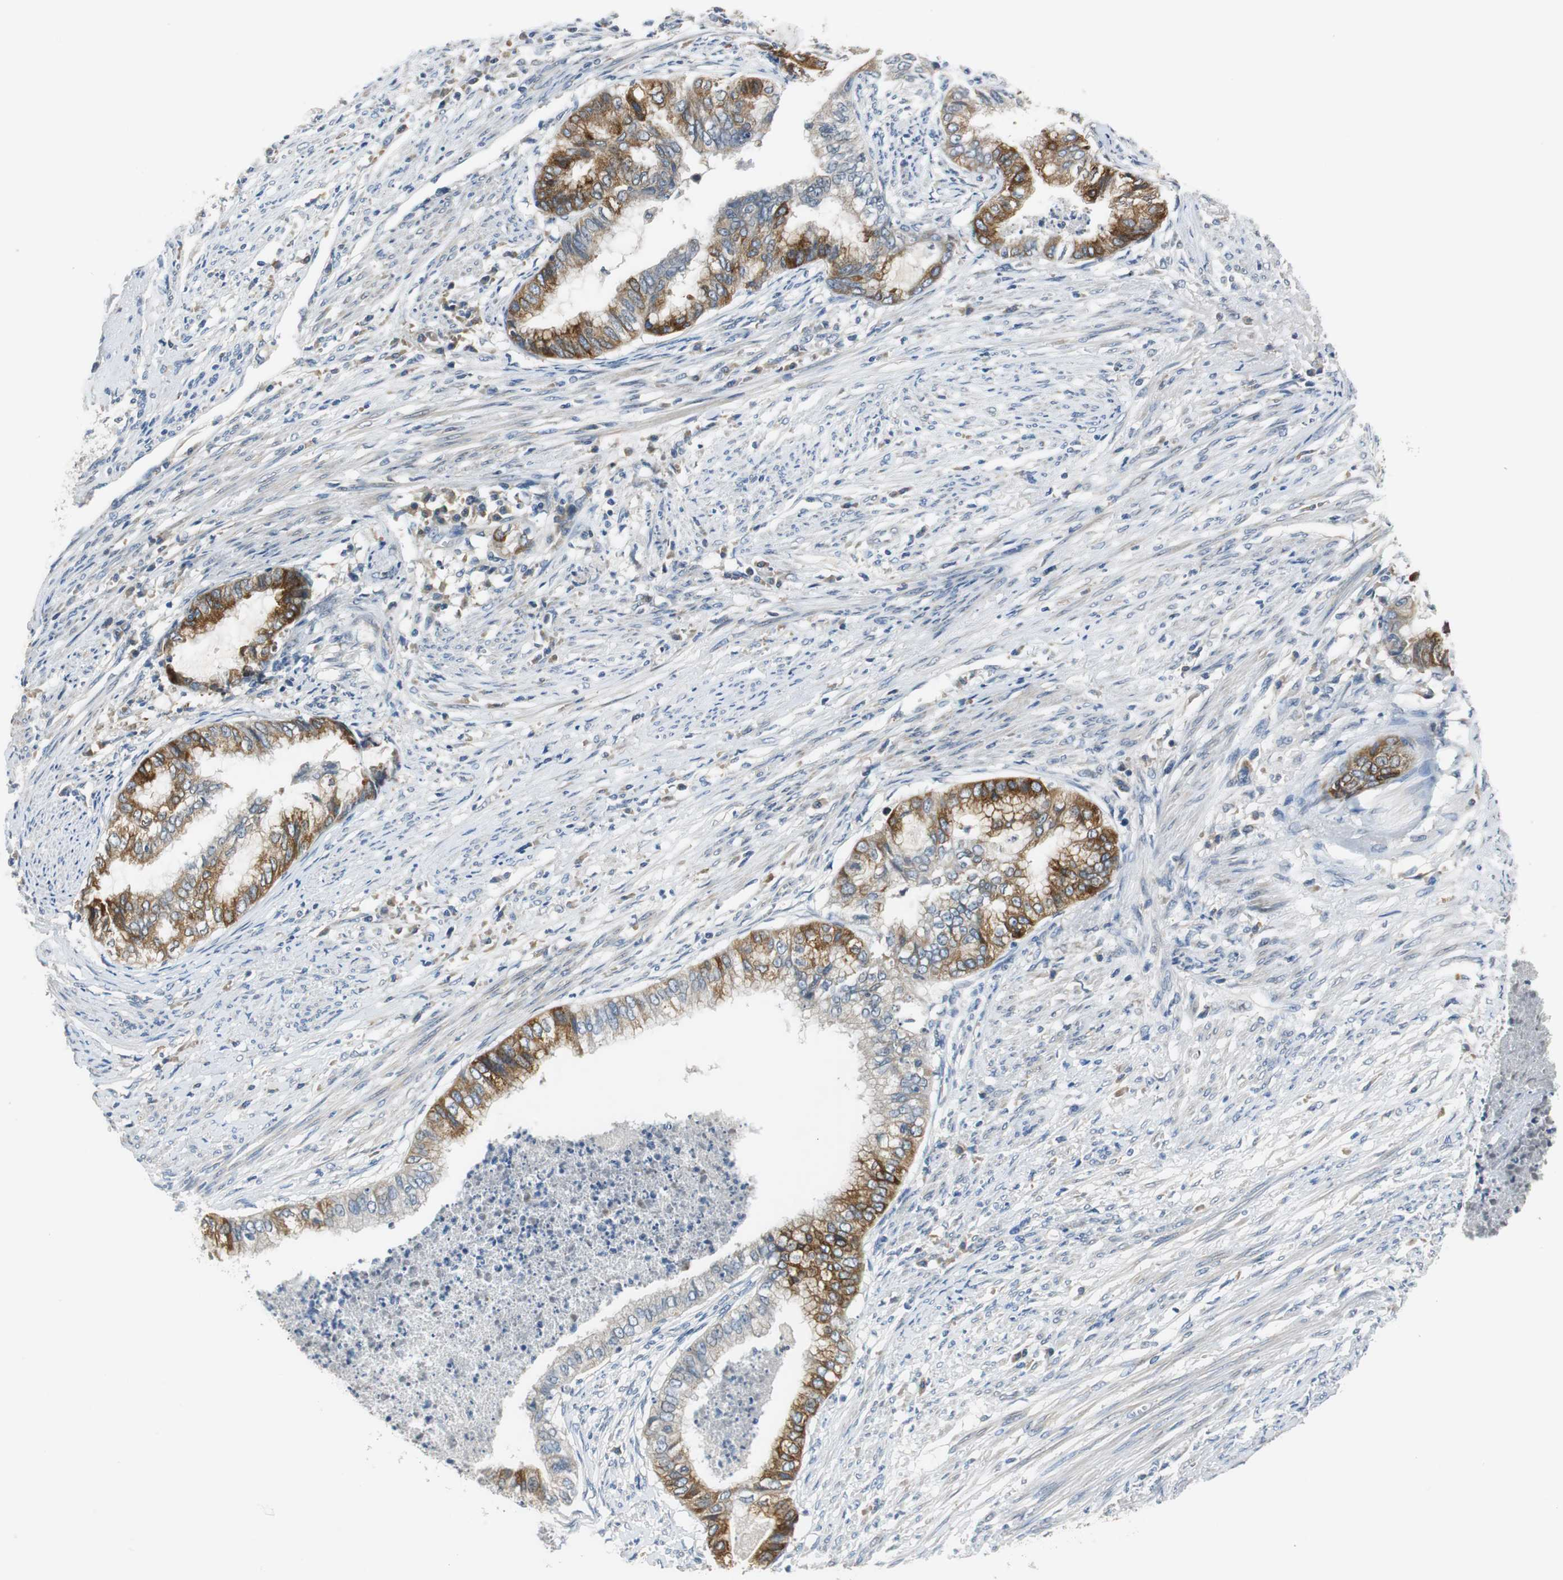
{"staining": {"intensity": "strong", "quantity": "25%-75%", "location": "cytoplasmic/membranous"}, "tissue": "endometrial cancer", "cell_type": "Tumor cells", "image_type": "cancer", "snomed": [{"axis": "morphology", "description": "Adenocarcinoma, NOS"}, {"axis": "topography", "description": "Endometrium"}], "caption": "Immunohistochemistry staining of adenocarcinoma (endometrial), which exhibits high levels of strong cytoplasmic/membranous positivity in approximately 25%-75% of tumor cells indicating strong cytoplasmic/membranous protein expression. The staining was performed using DAB (3,3'-diaminobenzidine) (brown) for protein detection and nuclei were counterstained in hematoxylin (blue).", "gene": "FADS2", "patient": {"sex": "female", "age": 79}}